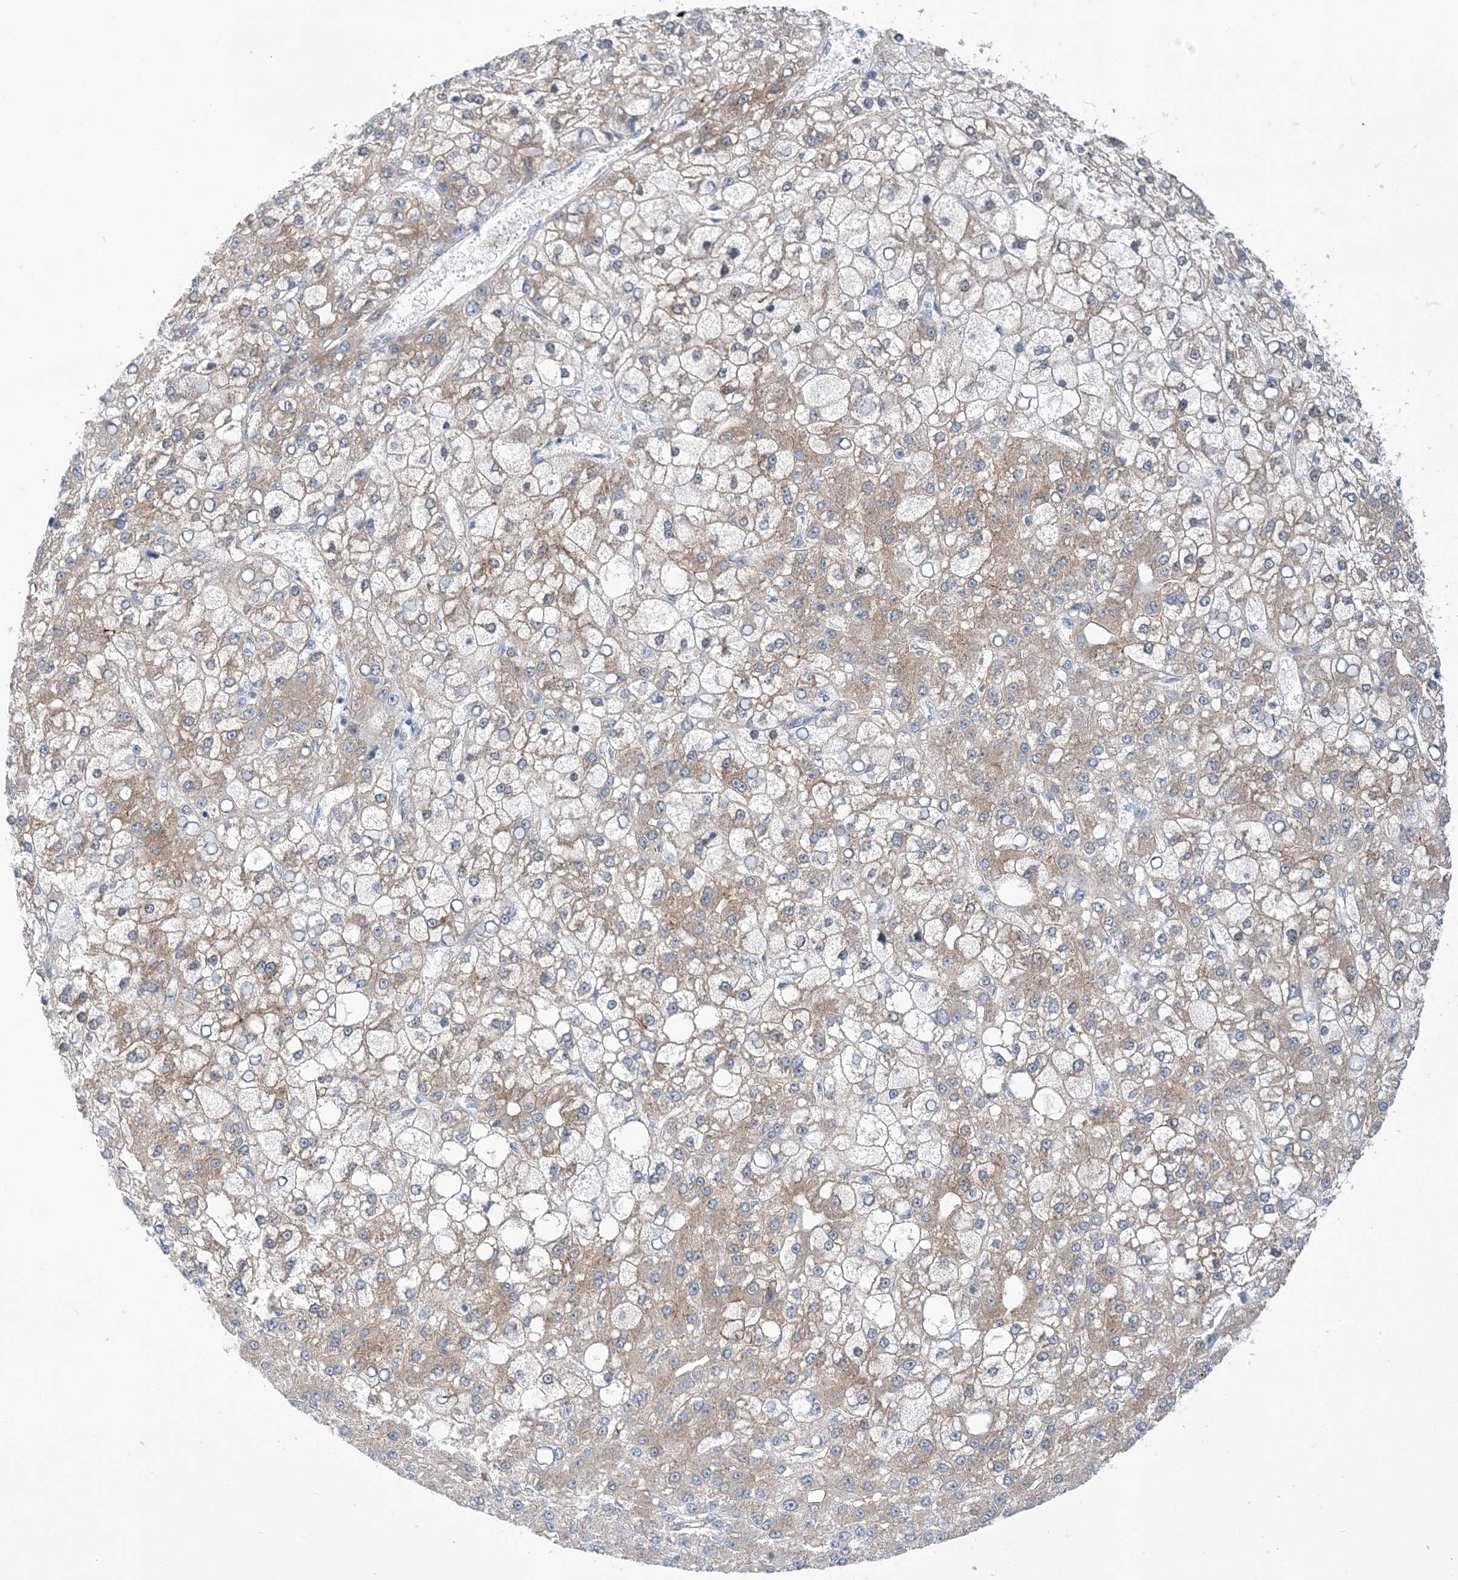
{"staining": {"intensity": "weak", "quantity": ">75%", "location": "cytoplasmic/membranous"}, "tissue": "liver cancer", "cell_type": "Tumor cells", "image_type": "cancer", "snomed": [{"axis": "morphology", "description": "Carcinoma, Hepatocellular, NOS"}, {"axis": "topography", "description": "Liver"}], "caption": "This is an image of IHC staining of liver cancer, which shows weak expression in the cytoplasmic/membranous of tumor cells.", "gene": "EHBP1", "patient": {"sex": "male", "age": 67}}